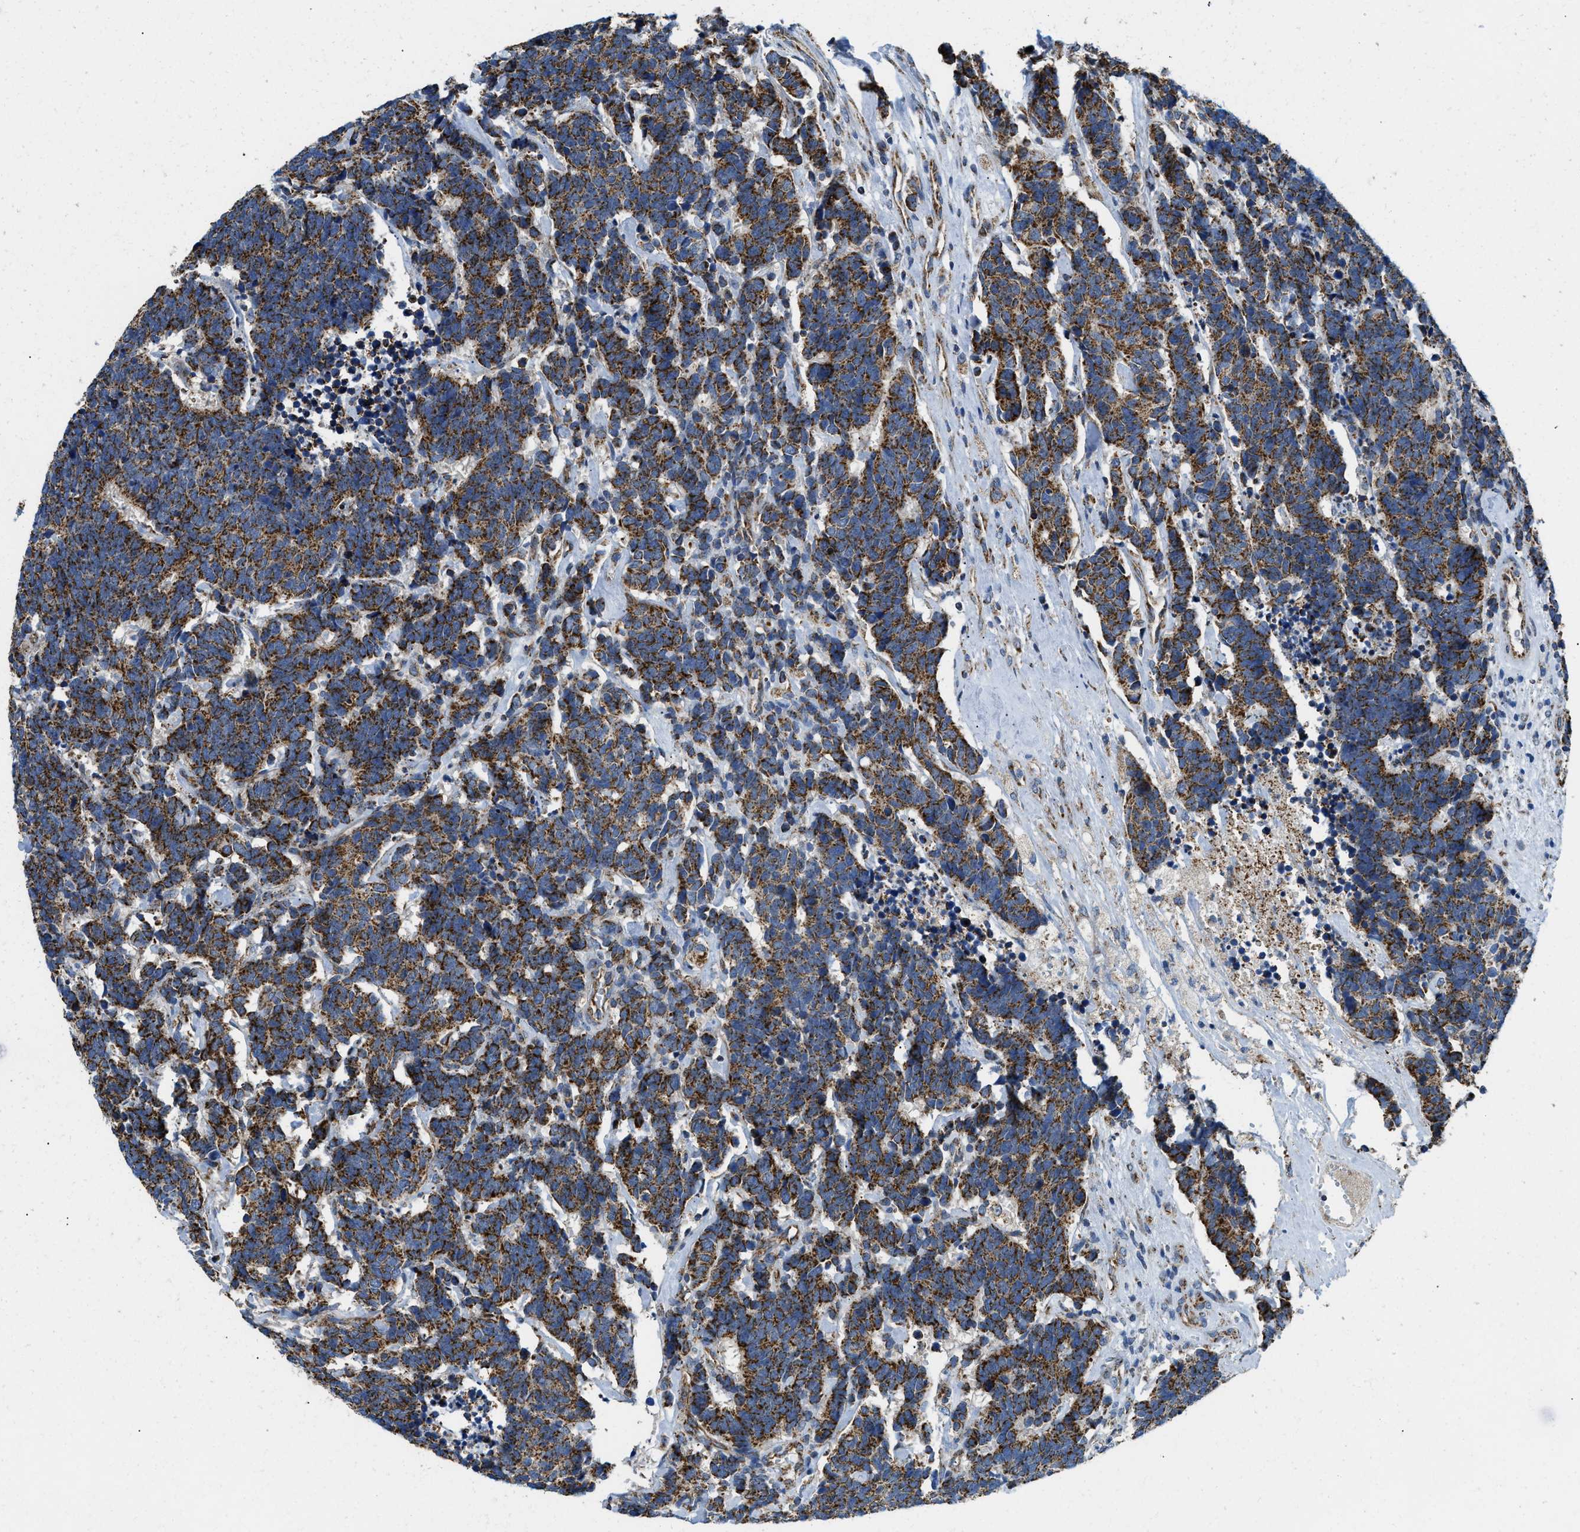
{"staining": {"intensity": "strong", "quantity": ">75%", "location": "cytoplasmic/membranous"}, "tissue": "carcinoid", "cell_type": "Tumor cells", "image_type": "cancer", "snomed": [{"axis": "morphology", "description": "Carcinoma, NOS"}, {"axis": "morphology", "description": "Carcinoid, malignant, NOS"}, {"axis": "topography", "description": "Urinary bladder"}], "caption": "DAB immunohistochemical staining of human carcinoid displays strong cytoplasmic/membranous protein staining in approximately >75% of tumor cells.", "gene": "STK33", "patient": {"sex": "male", "age": 57}}